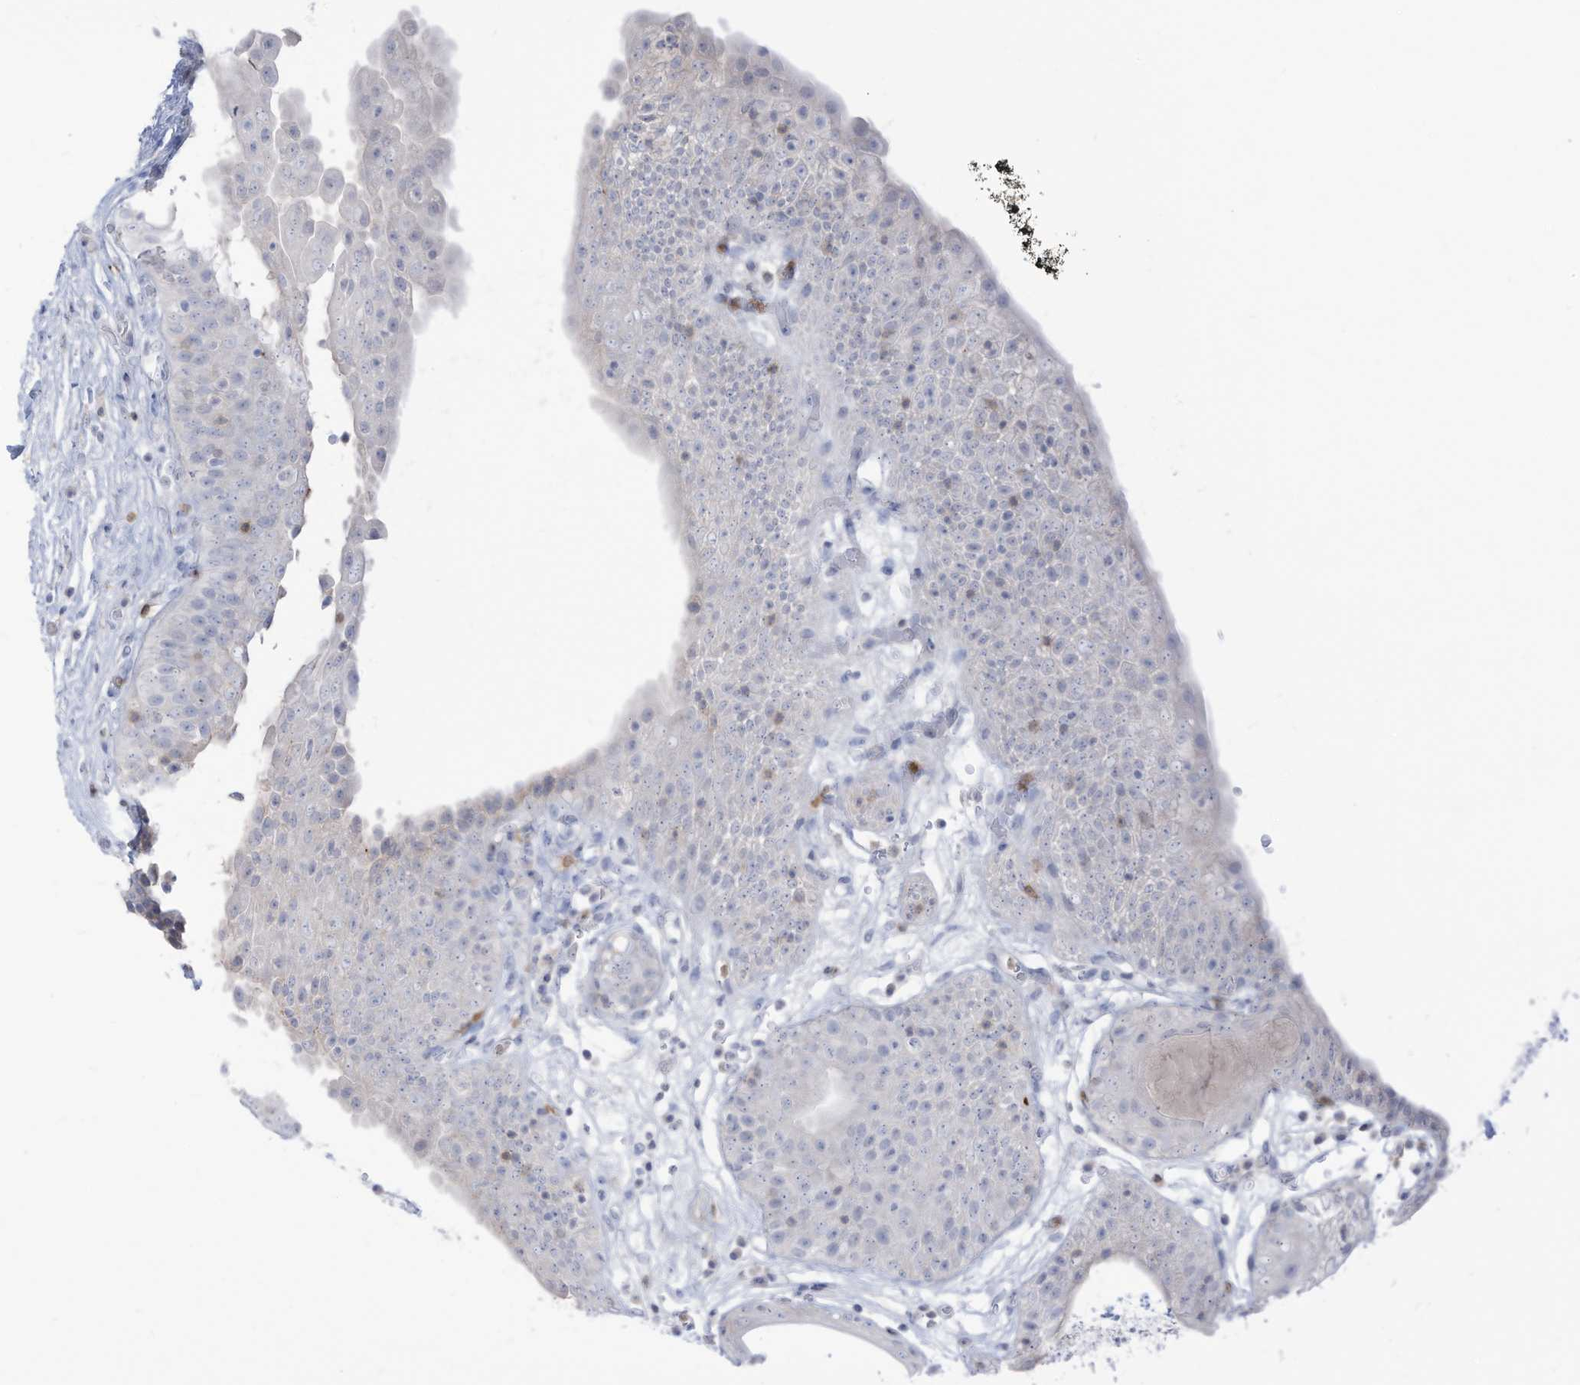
{"staining": {"intensity": "negative", "quantity": "none", "location": "none"}, "tissue": "urinary bladder", "cell_type": "Urothelial cells", "image_type": "normal", "snomed": [{"axis": "morphology", "description": "Normal tissue, NOS"}, {"axis": "topography", "description": "Urinary bladder"}], "caption": "This histopathology image is of benign urinary bladder stained with immunohistochemistry (IHC) to label a protein in brown with the nuclei are counter-stained blue. There is no staining in urothelial cells. (Stains: DAB immunohistochemistry (IHC) with hematoxylin counter stain, Microscopy: brightfield microscopy at high magnification).", "gene": "NOTO", "patient": {"sex": "male", "age": 83}}